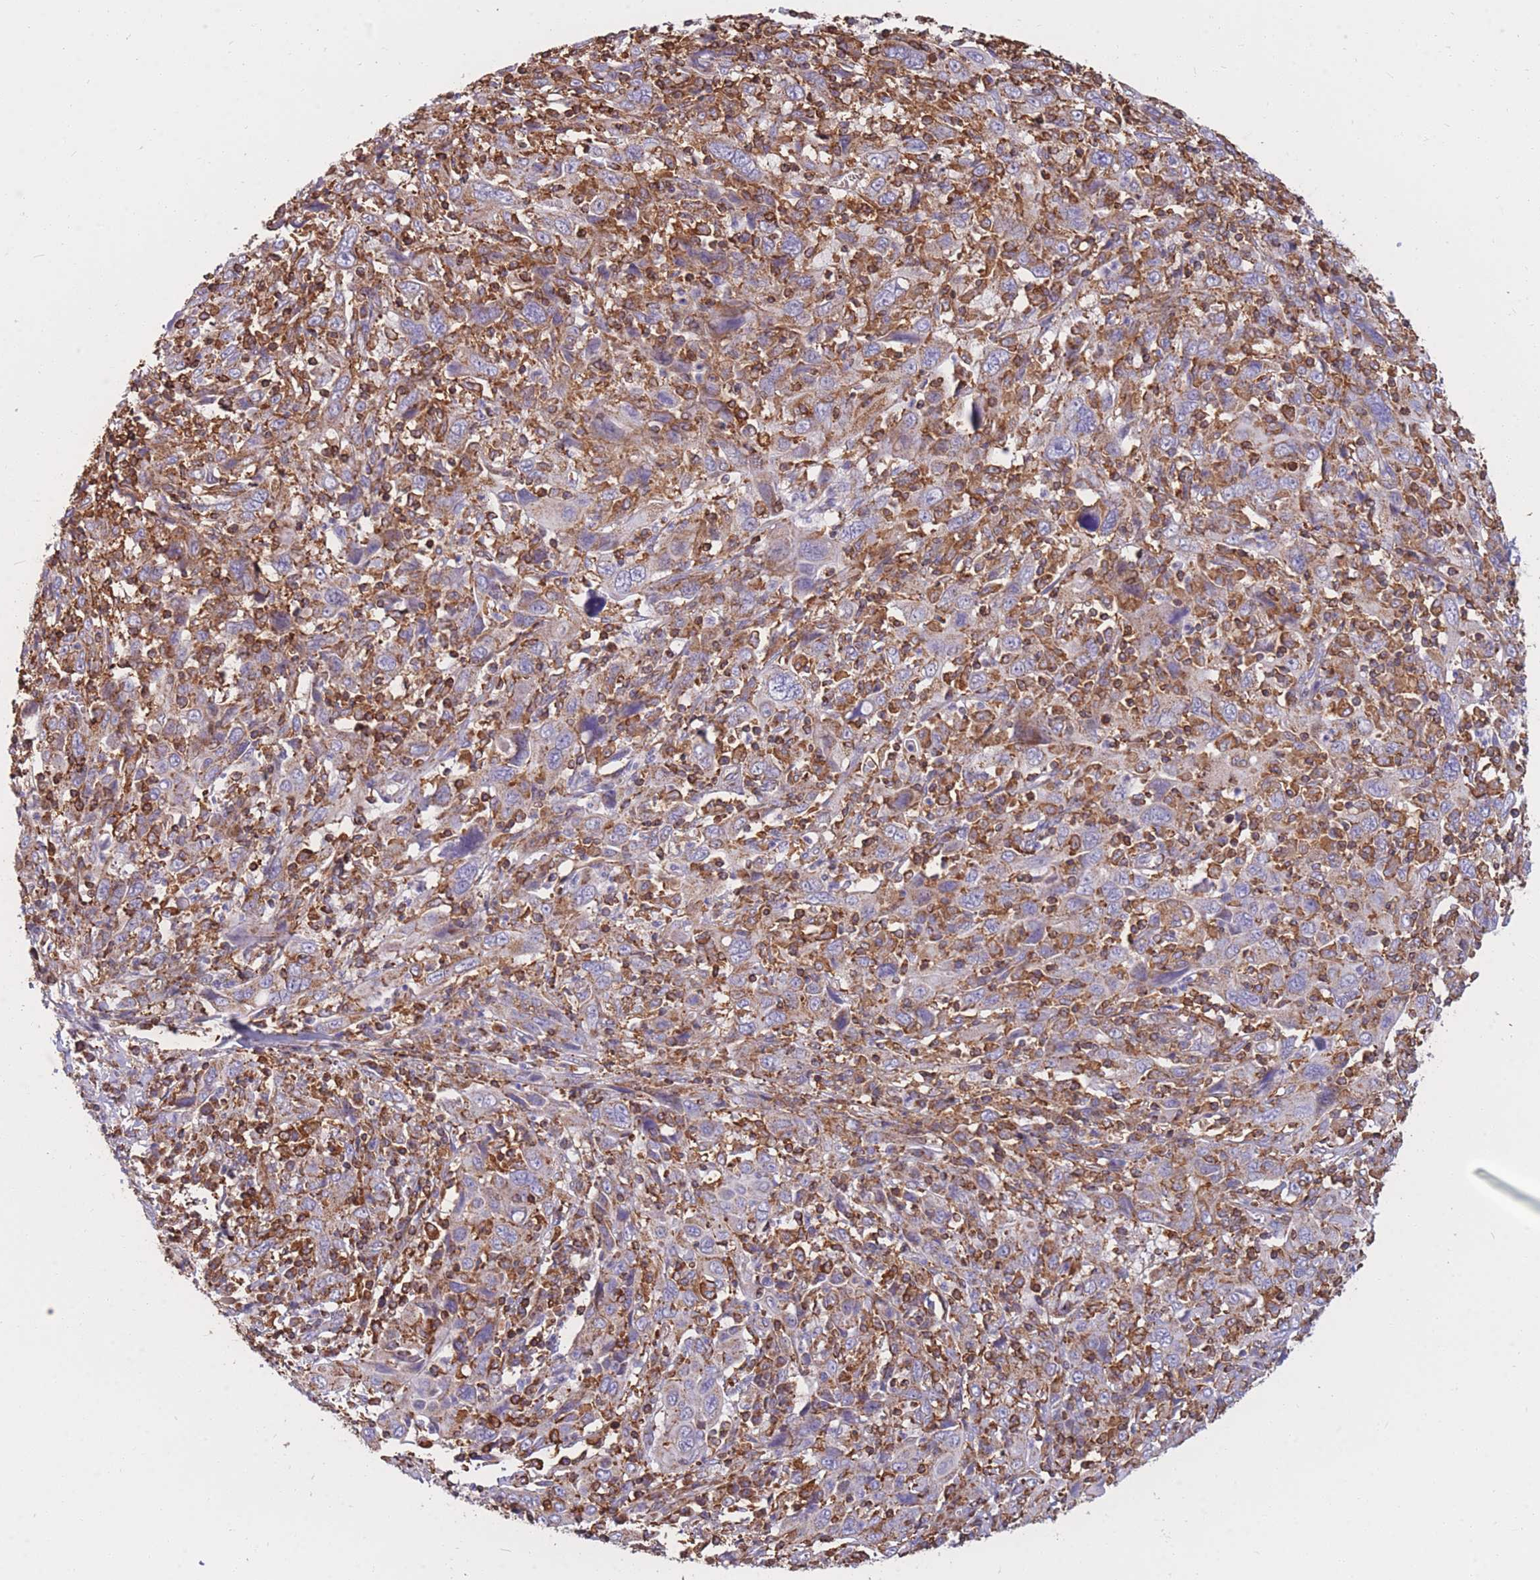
{"staining": {"intensity": "weak", "quantity": ">75%", "location": "cytoplasmic/membranous"}, "tissue": "cervical cancer", "cell_type": "Tumor cells", "image_type": "cancer", "snomed": [{"axis": "morphology", "description": "Squamous cell carcinoma, NOS"}, {"axis": "topography", "description": "Cervix"}], "caption": "Immunohistochemical staining of human cervical cancer (squamous cell carcinoma) reveals low levels of weak cytoplasmic/membranous protein positivity in about >75% of tumor cells.", "gene": "MRPL54", "patient": {"sex": "female", "age": 46}}